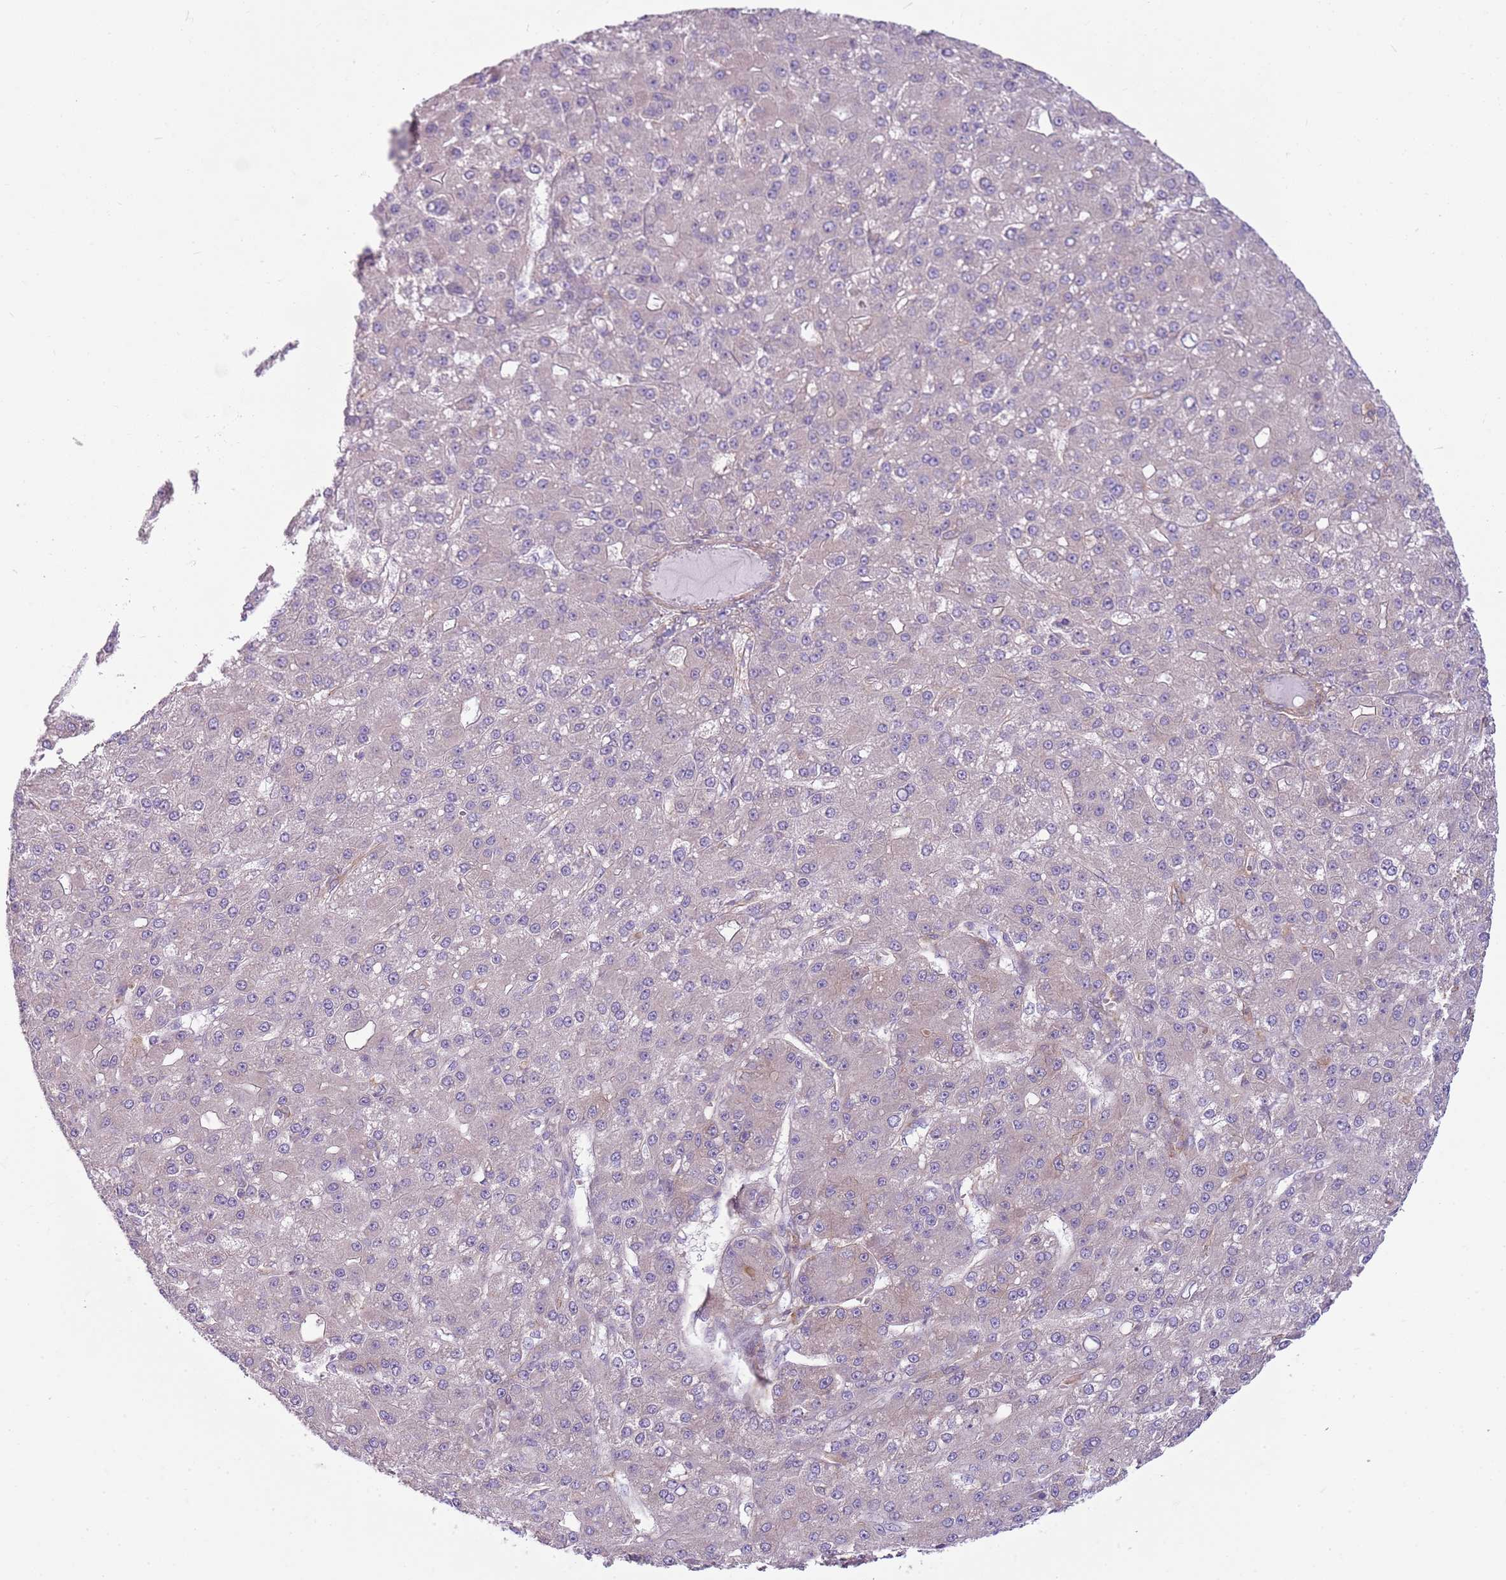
{"staining": {"intensity": "negative", "quantity": "none", "location": "none"}, "tissue": "liver cancer", "cell_type": "Tumor cells", "image_type": "cancer", "snomed": [{"axis": "morphology", "description": "Carcinoma, Hepatocellular, NOS"}, {"axis": "topography", "description": "Liver"}], "caption": "There is no significant expression in tumor cells of hepatocellular carcinoma (liver). (Brightfield microscopy of DAB immunohistochemistry at high magnification).", "gene": "SNX1", "patient": {"sex": "male", "age": 67}}